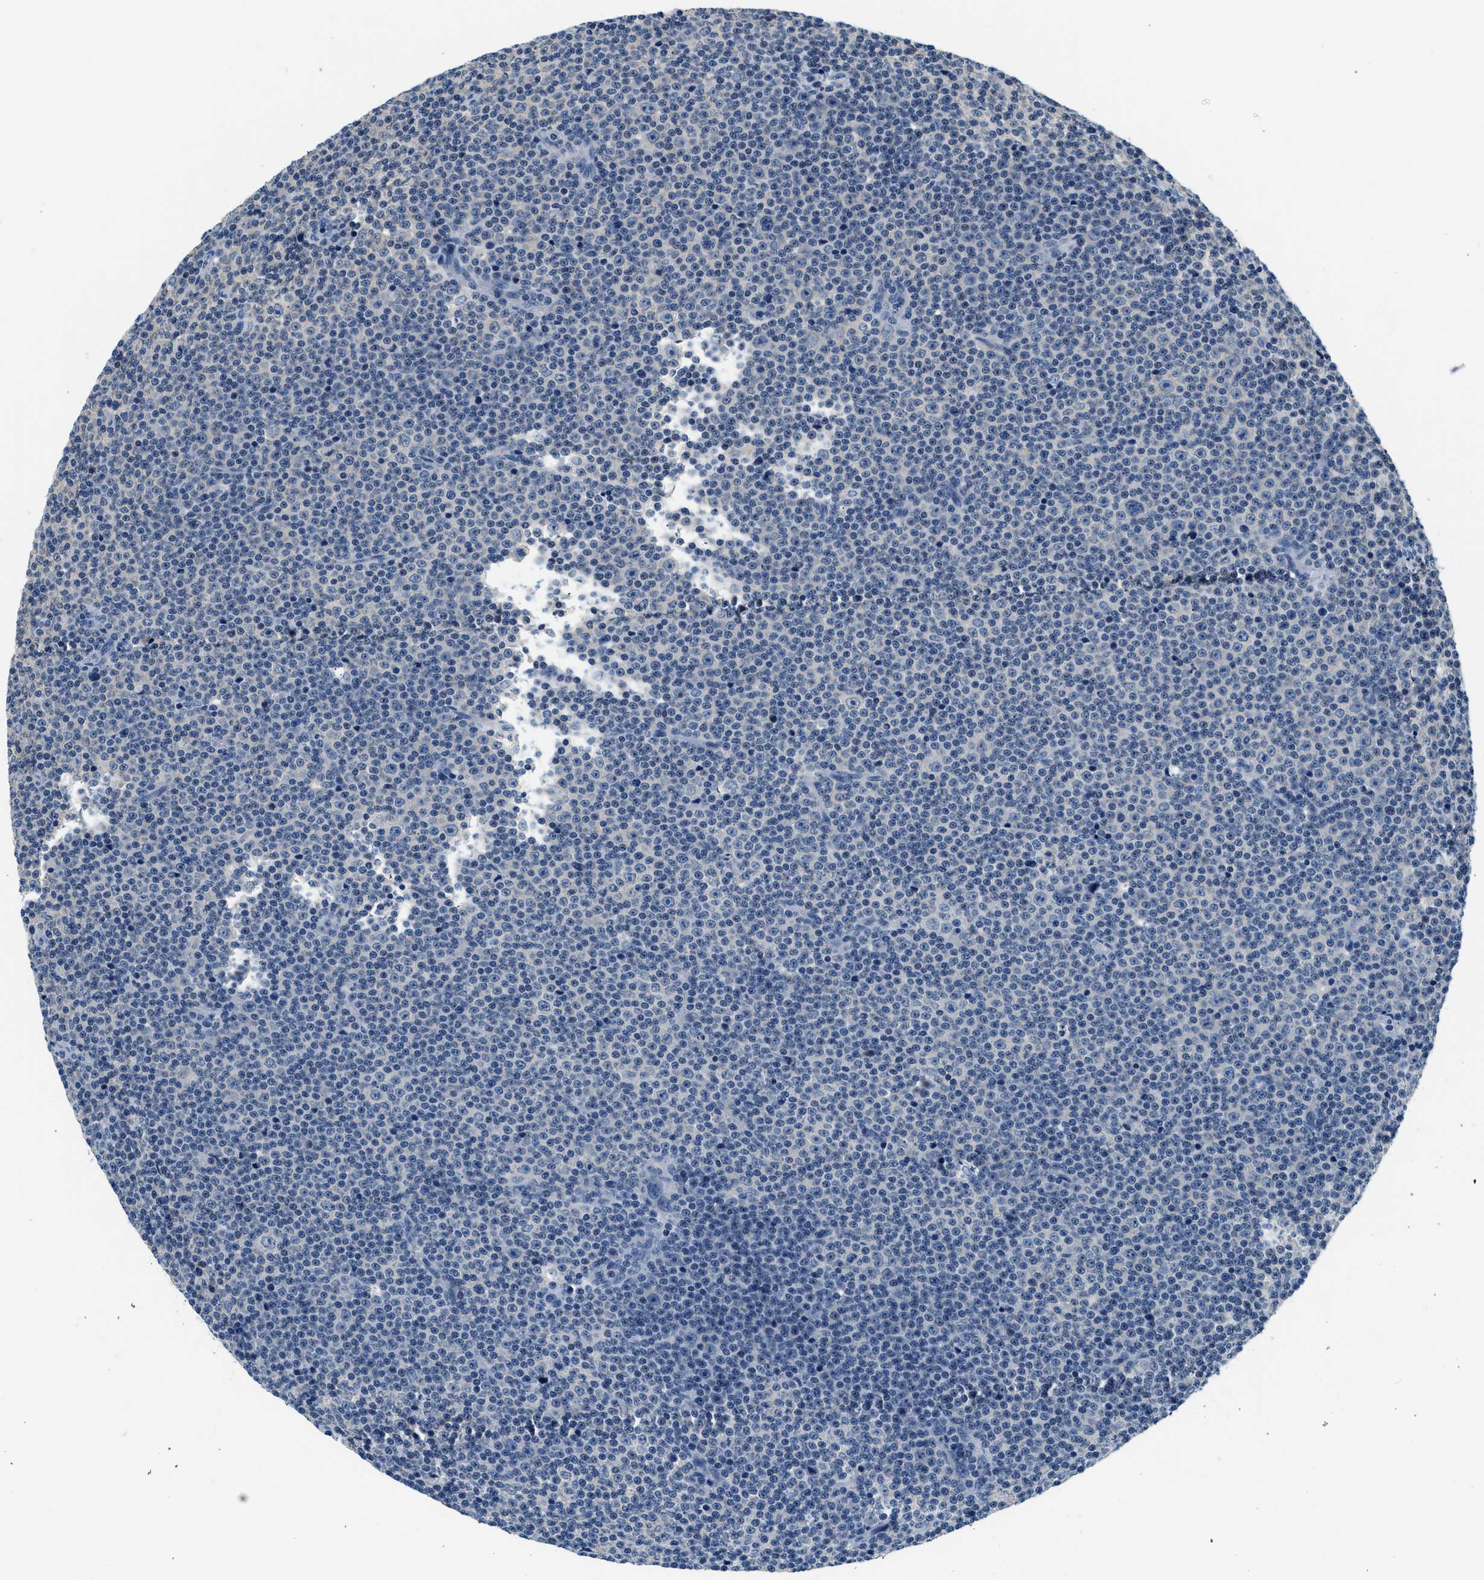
{"staining": {"intensity": "negative", "quantity": "none", "location": "none"}, "tissue": "lymphoma", "cell_type": "Tumor cells", "image_type": "cancer", "snomed": [{"axis": "morphology", "description": "Malignant lymphoma, non-Hodgkin's type, Low grade"}, {"axis": "topography", "description": "Lymph node"}], "caption": "Immunohistochemistry (IHC) histopathology image of malignant lymphoma, non-Hodgkin's type (low-grade) stained for a protein (brown), which reveals no expression in tumor cells.", "gene": "SLC35E1", "patient": {"sex": "female", "age": 67}}